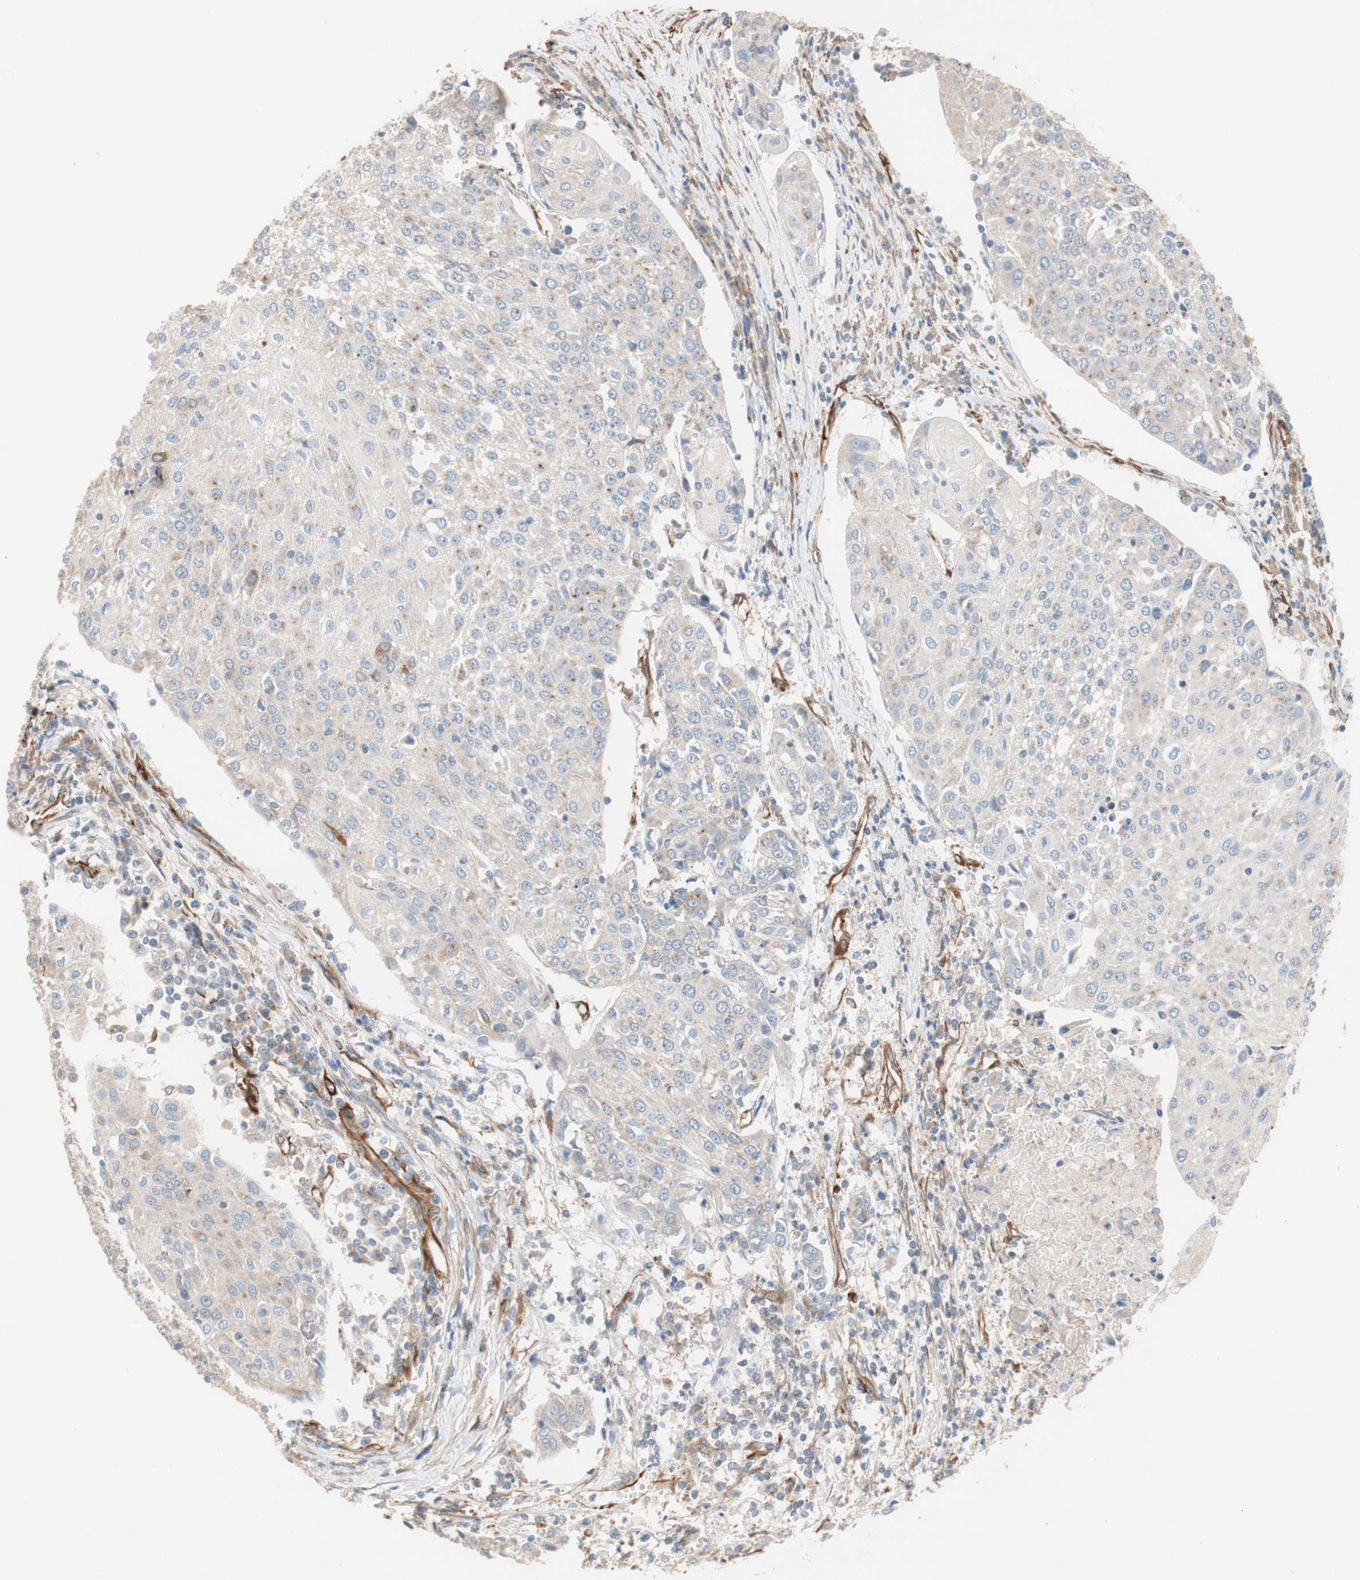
{"staining": {"intensity": "weak", "quantity": ">75%", "location": "cytoplasmic/membranous"}, "tissue": "urothelial cancer", "cell_type": "Tumor cells", "image_type": "cancer", "snomed": [{"axis": "morphology", "description": "Urothelial carcinoma, High grade"}, {"axis": "topography", "description": "Urinary bladder"}], "caption": "Protein expression analysis of urothelial carcinoma (high-grade) exhibits weak cytoplasmic/membranous positivity in approximately >75% of tumor cells. Using DAB (3,3'-diaminobenzidine) (brown) and hematoxylin (blue) stains, captured at high magnification using brightfield microscopy.", "gene": "GPSM2", "patient": {"sex": "female", "age": 85}}